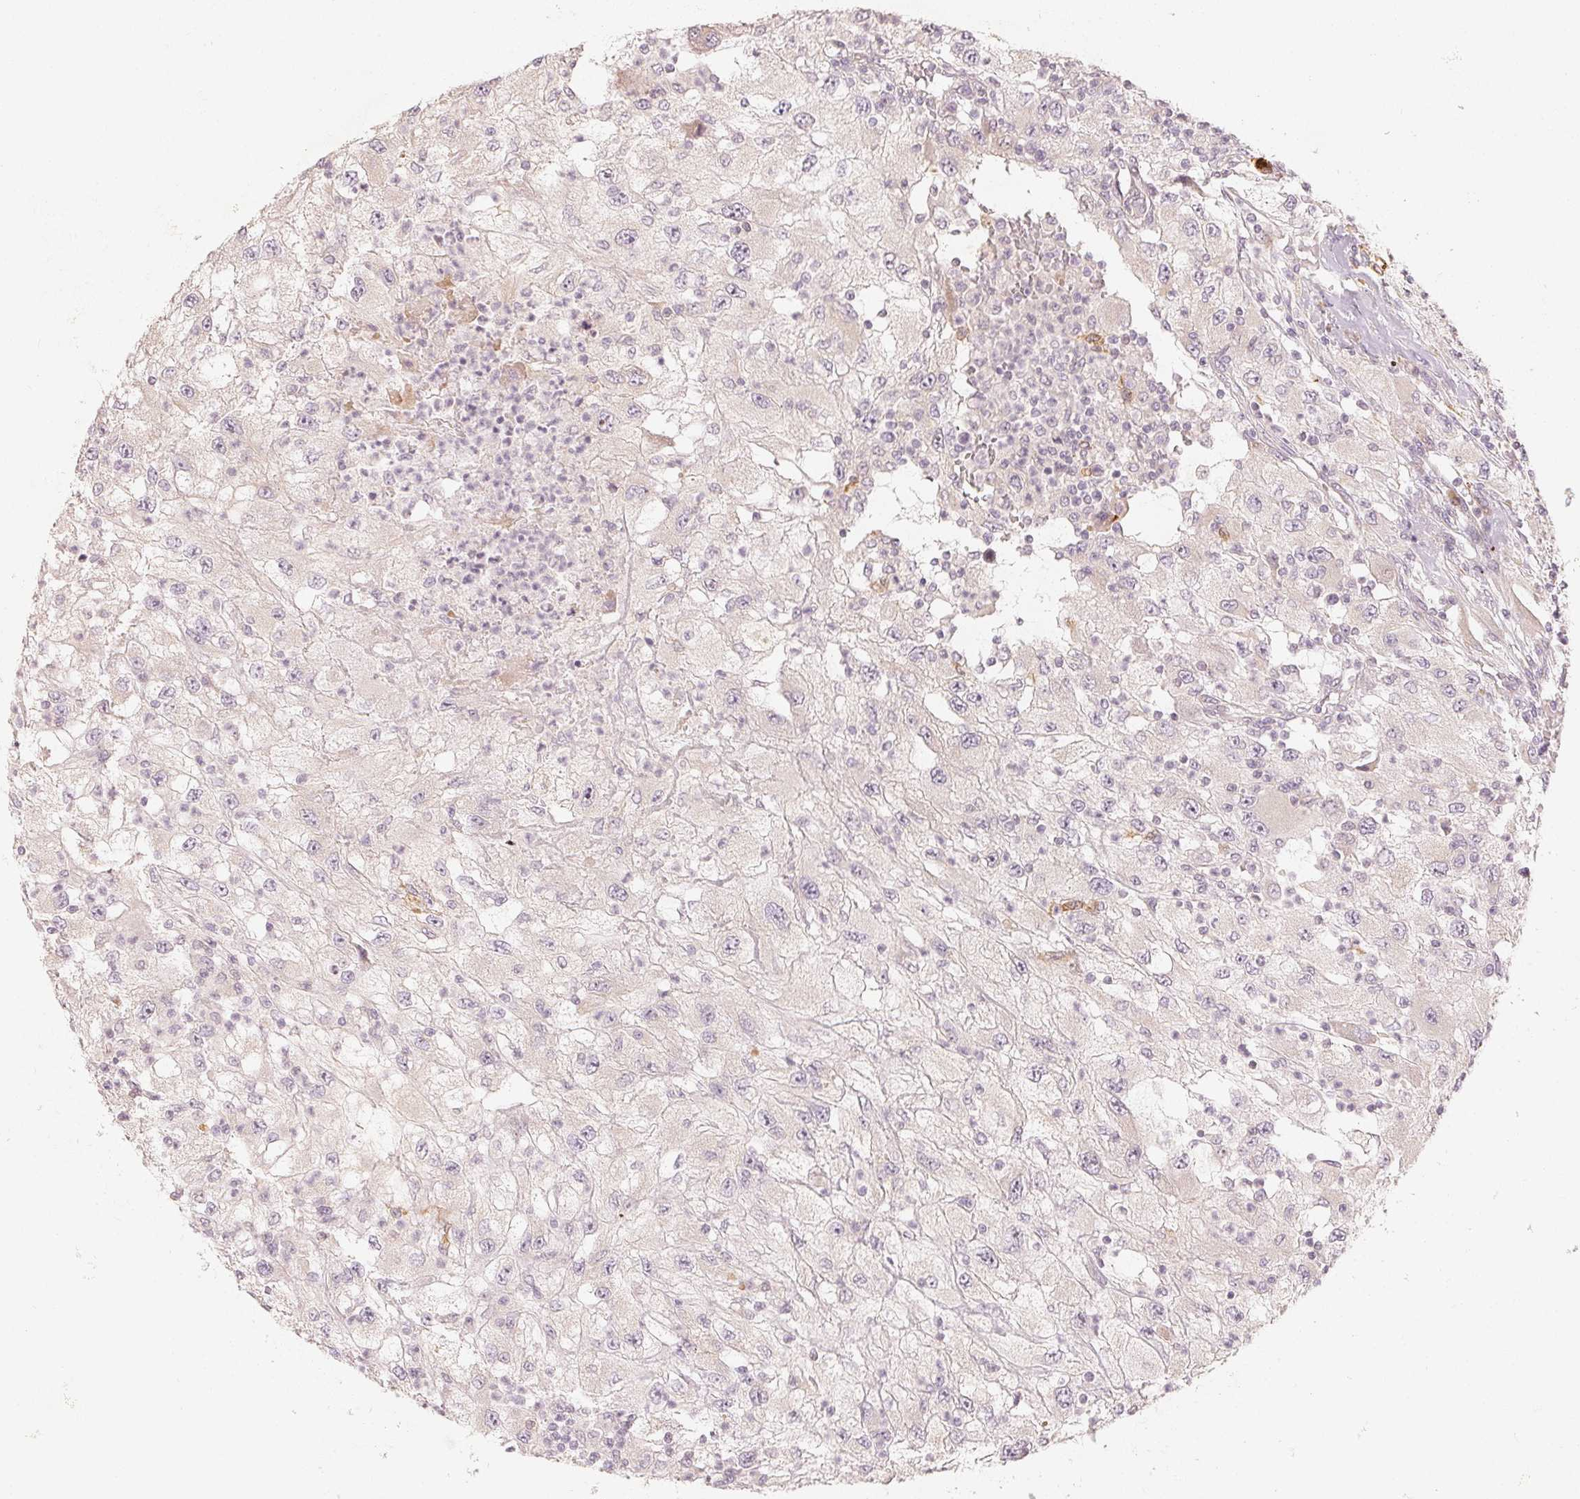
{"staining": {"intensity": "negative", "quantity": "none", "location": "none"}, "tissue": "renal cancer", "cell_type": "Tumor cells", "image_type": "cancer", "snomed": [{"axis": "morphology", "description": "Adenocarcinoma, NOS"}, {"axis": "topography", "description": "Kidney"}], "caption": "DAB (3,3'-diaminobenzidine) immunohistochemical staining of human renal cancer (adenocarcinoma) shows no significant expression in tumor cells.", "gene": "DENND2C", "patient": {"sex": "female", "age": 67}}